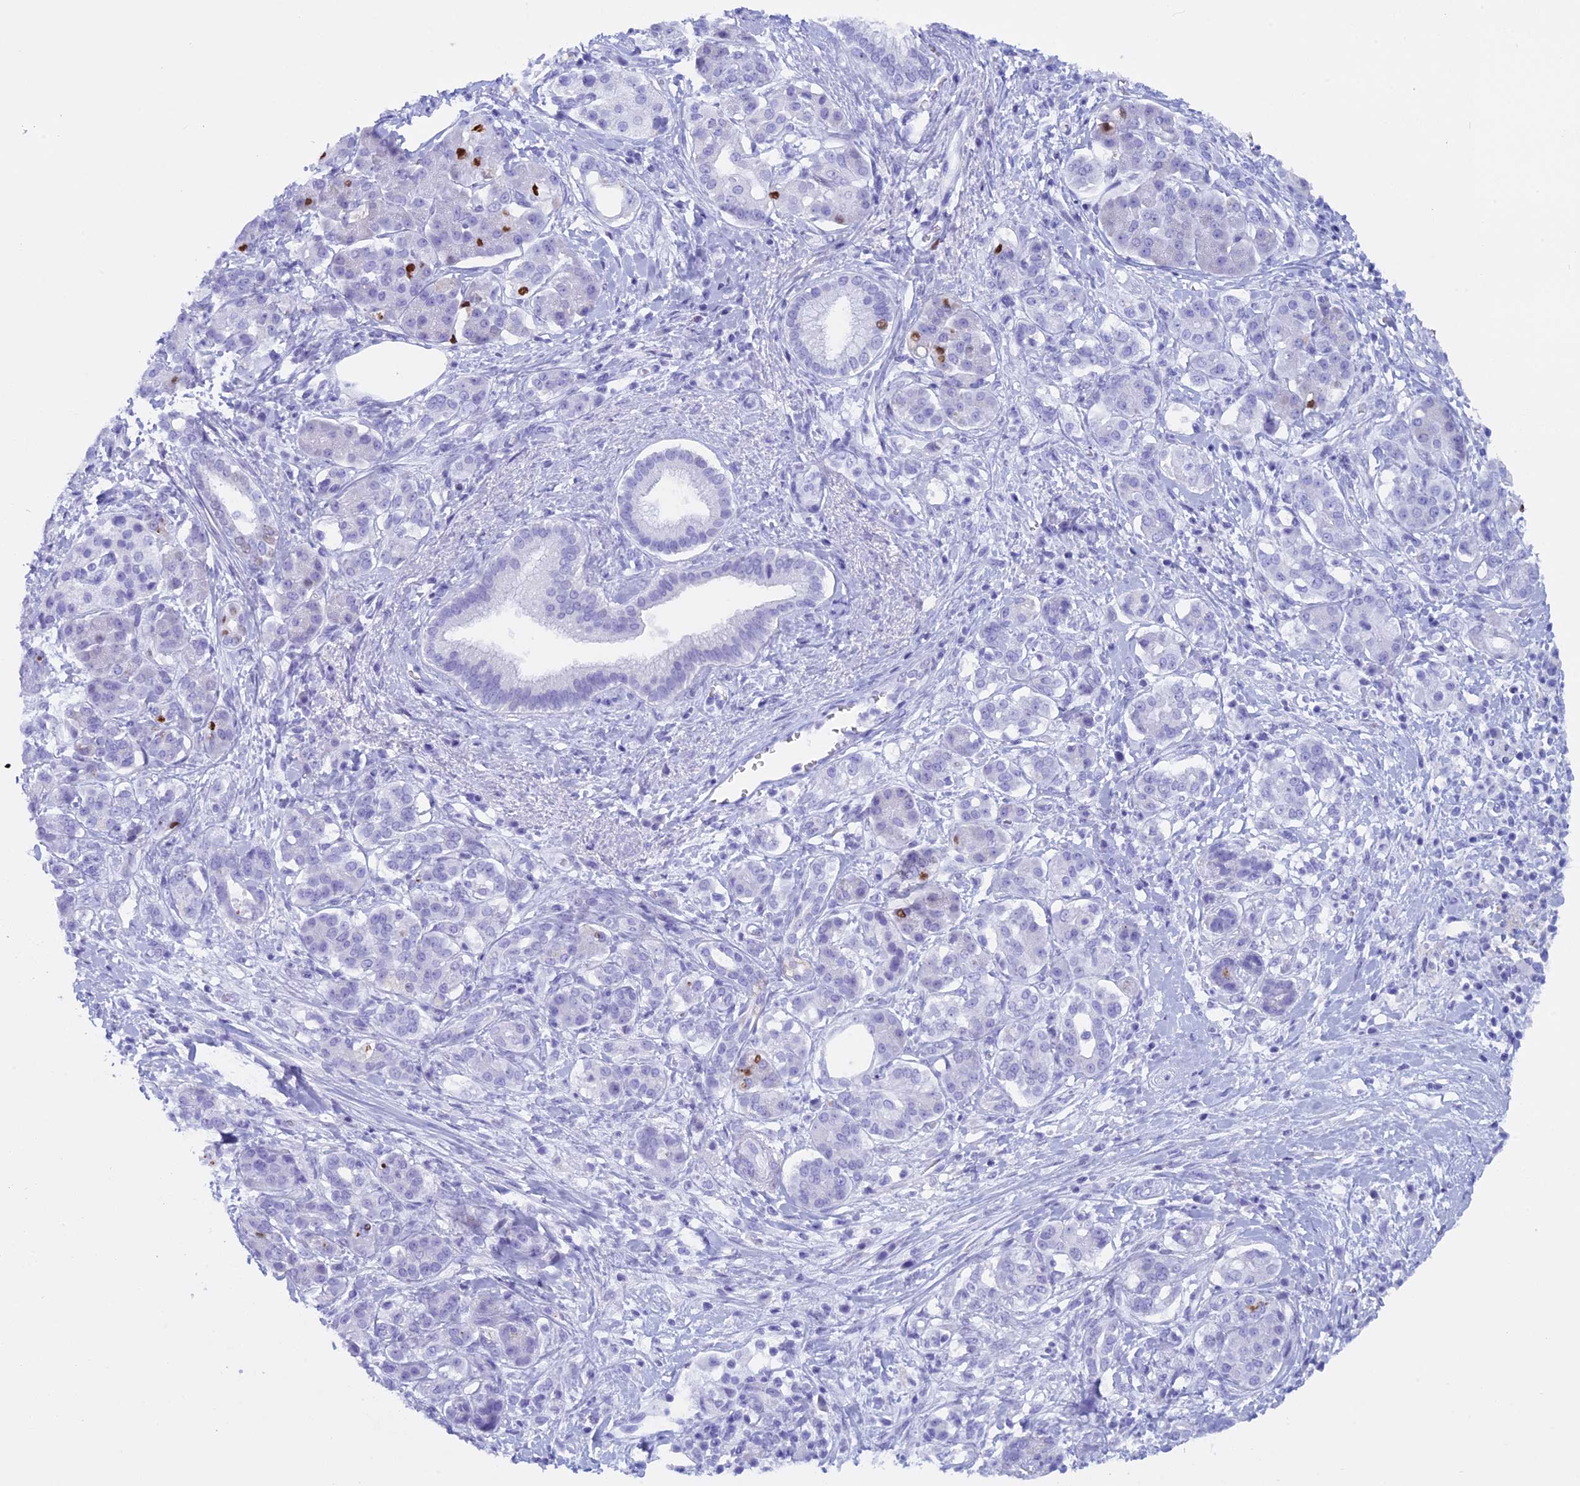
{"staining": {"intensity": "negative", "quantity": "none", "location": "none"}, "tissue": "pancreatic cancer", "cell_type": "Tumor cells", "image_type": "cancer", "snomed": [{"axis": "morphology", "description": "Adenocarcinoma, NOS"}, {"axis": "topography", "description": "Pancreas"}], "caption": "A micrograph of human adenocarcinoma (pancreatic) is negative for staining in tumor cells. (Stains: DAB (3,3'-diaminobenzidine) immunohistochemistry with hematoxylin counter stain, Microscopy: brightfield microscopy at high magnification).", "gene": "KCTD21", "patient": {"sex": "female", "age": 73}}